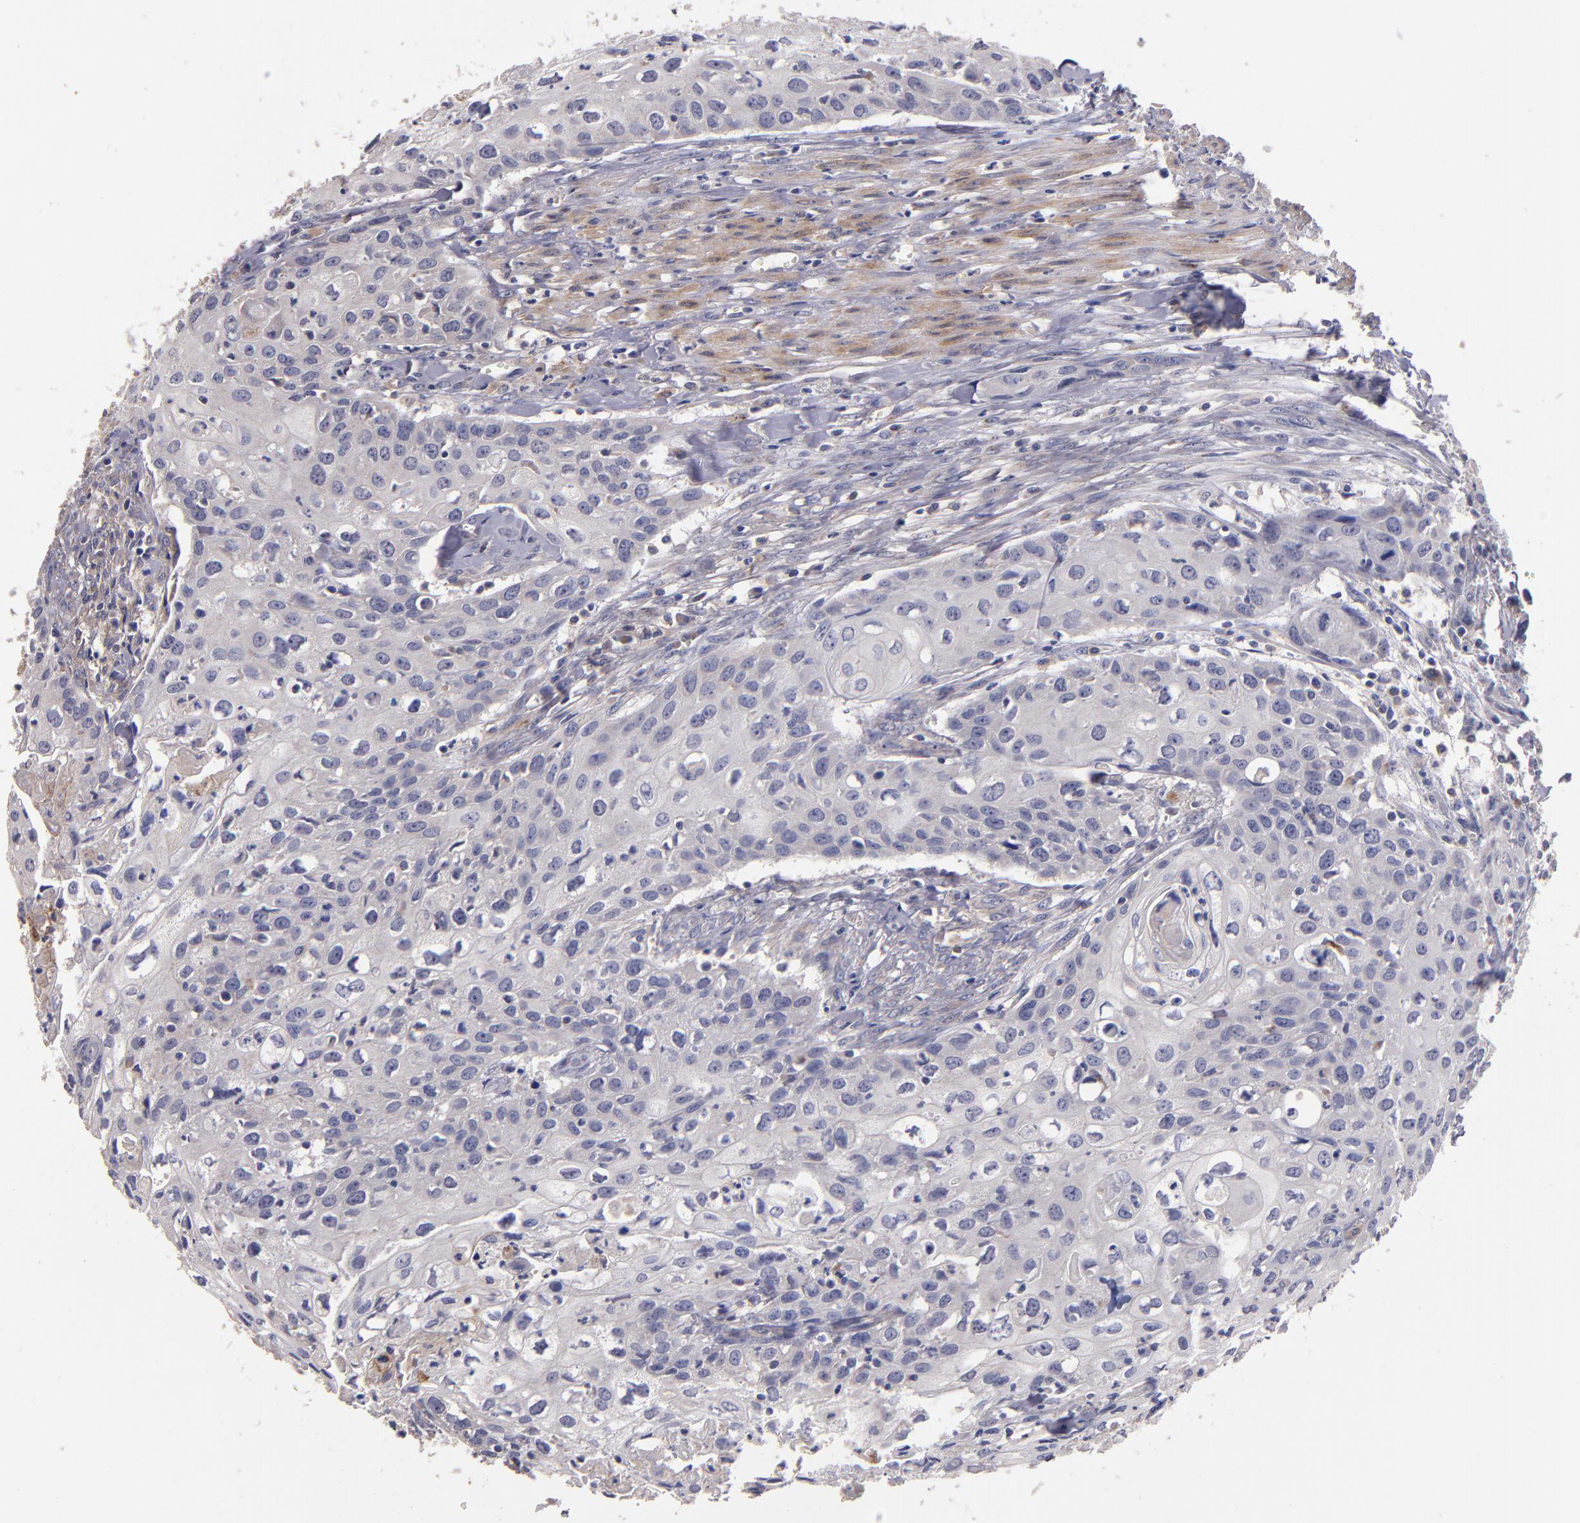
{"staining": {"intensity": "moderate", "quantity": "<25%", "location": "cytoplasmic/membranous"}, "tissue": "urothelial cancer", "cell_type": "Tumor cells", "image_type": "cancer", "snomed": [{"axis": "morphology", "description": "Urothelial carcinoma, High grade"}, {"axis": "topography", "description": "Urinary bladder"}], "caption": "Protein analysis of urothelial cancer tissue displays moderate cytoplasmic/membranous positivity in about <25% of tumor cells. The staining was performed using DAB (3,3'-diaminobenzidine), with brown indicating positive protein expression. Nuclei are stained blue with hematoxylin.", "gene": "MAGEE1", "patient": {"sex": "male", "age": 54}}